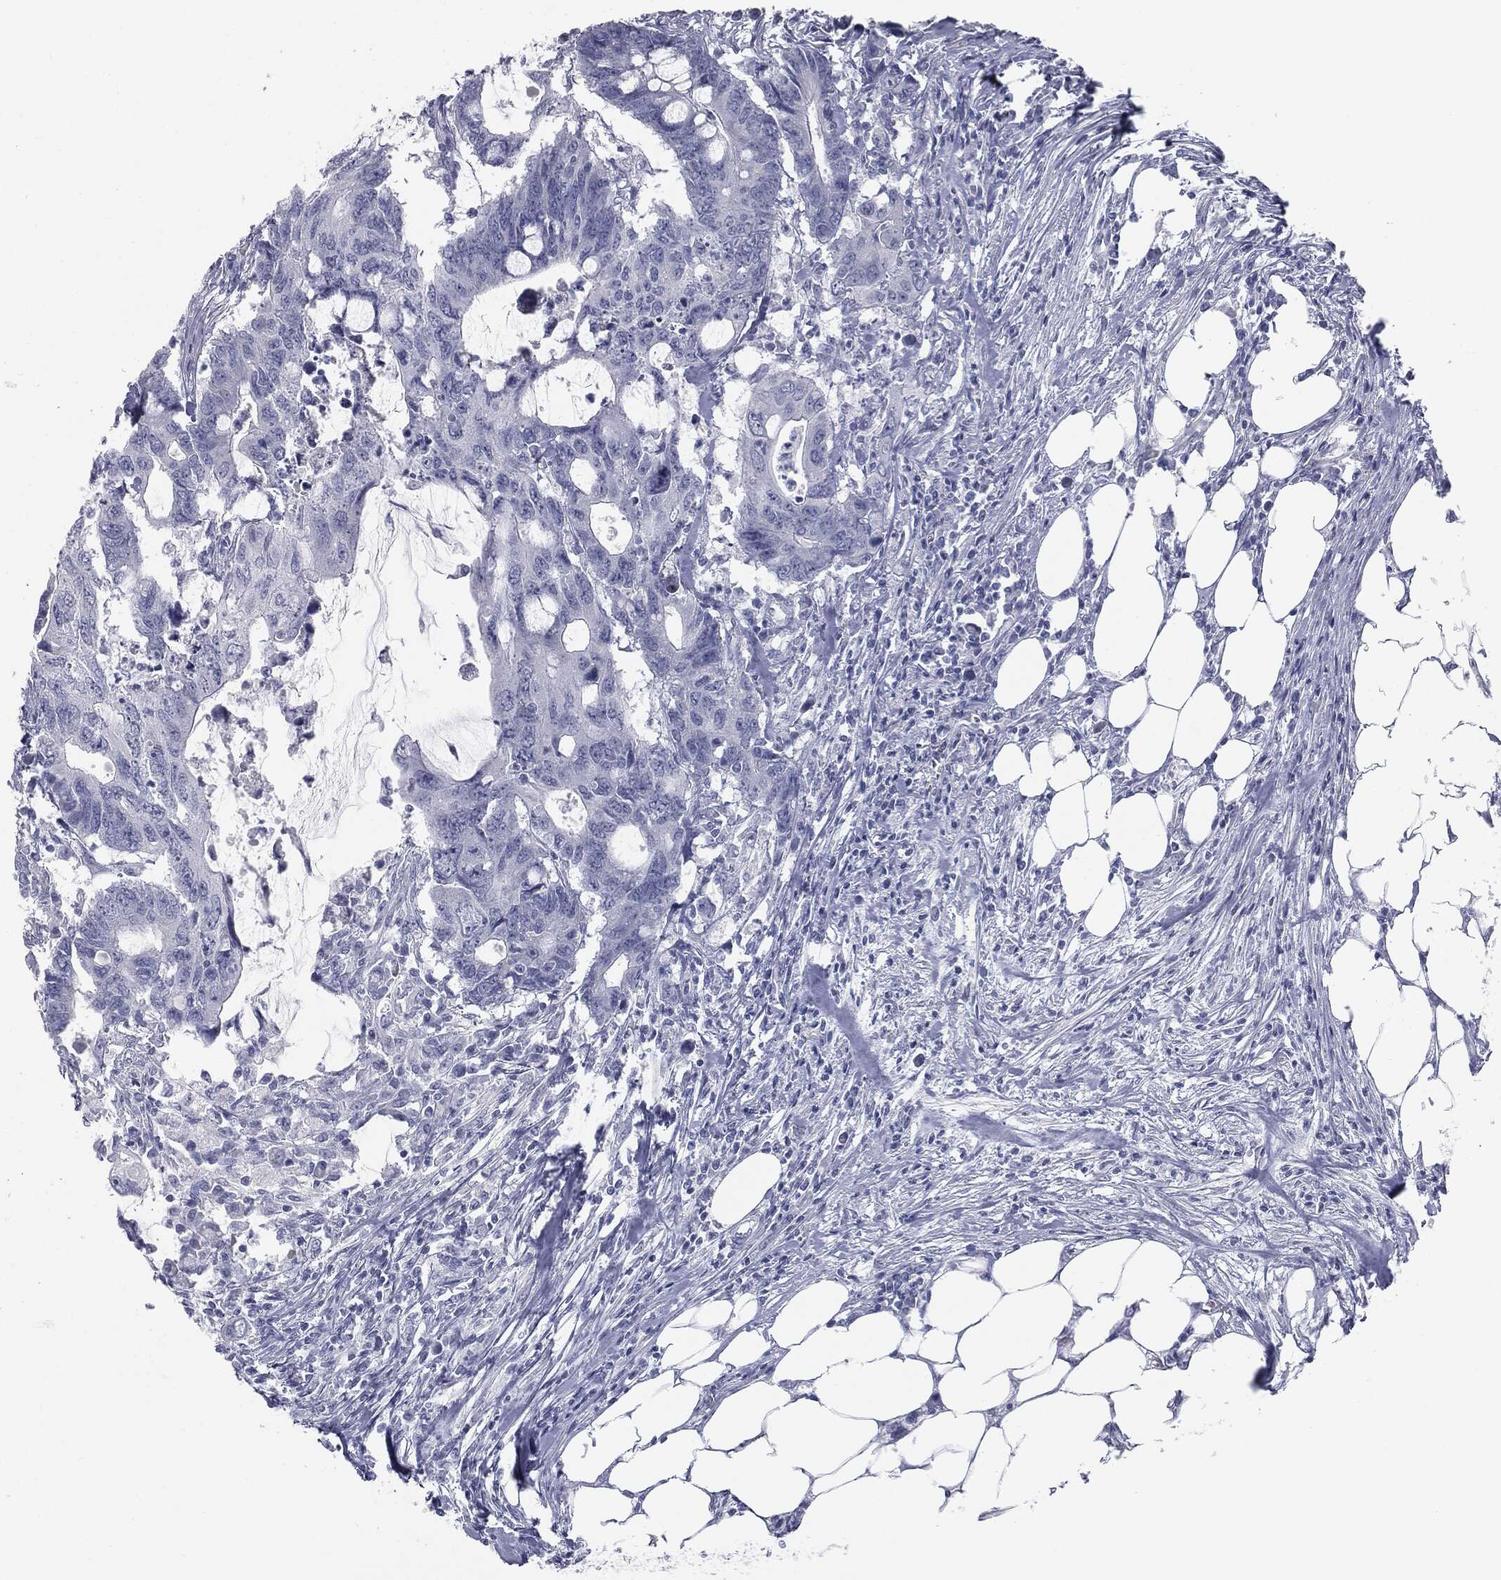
{"staining": {"intensity": "negative", "quantity": "none", "location": "none"}, "tissue": "colorectal cancer", "cell_type": "Tumor cells", "image_type": "cancer", "snomed": [{"axis": "morphology", "description": "Adenocarcinoma, NOS"}, {"axis": "topography", "description": "Colon"}], "caption": "Immunohistochemistry (IHC) micrograph of neoplastic tissue: human colorectal cancer stained with DAB (3,3'-diaminobenzidine) displays no significant protein staining in tumor cells.", "gene": "MUC5AC", "patient": {"sex": "male", "age": 71}}